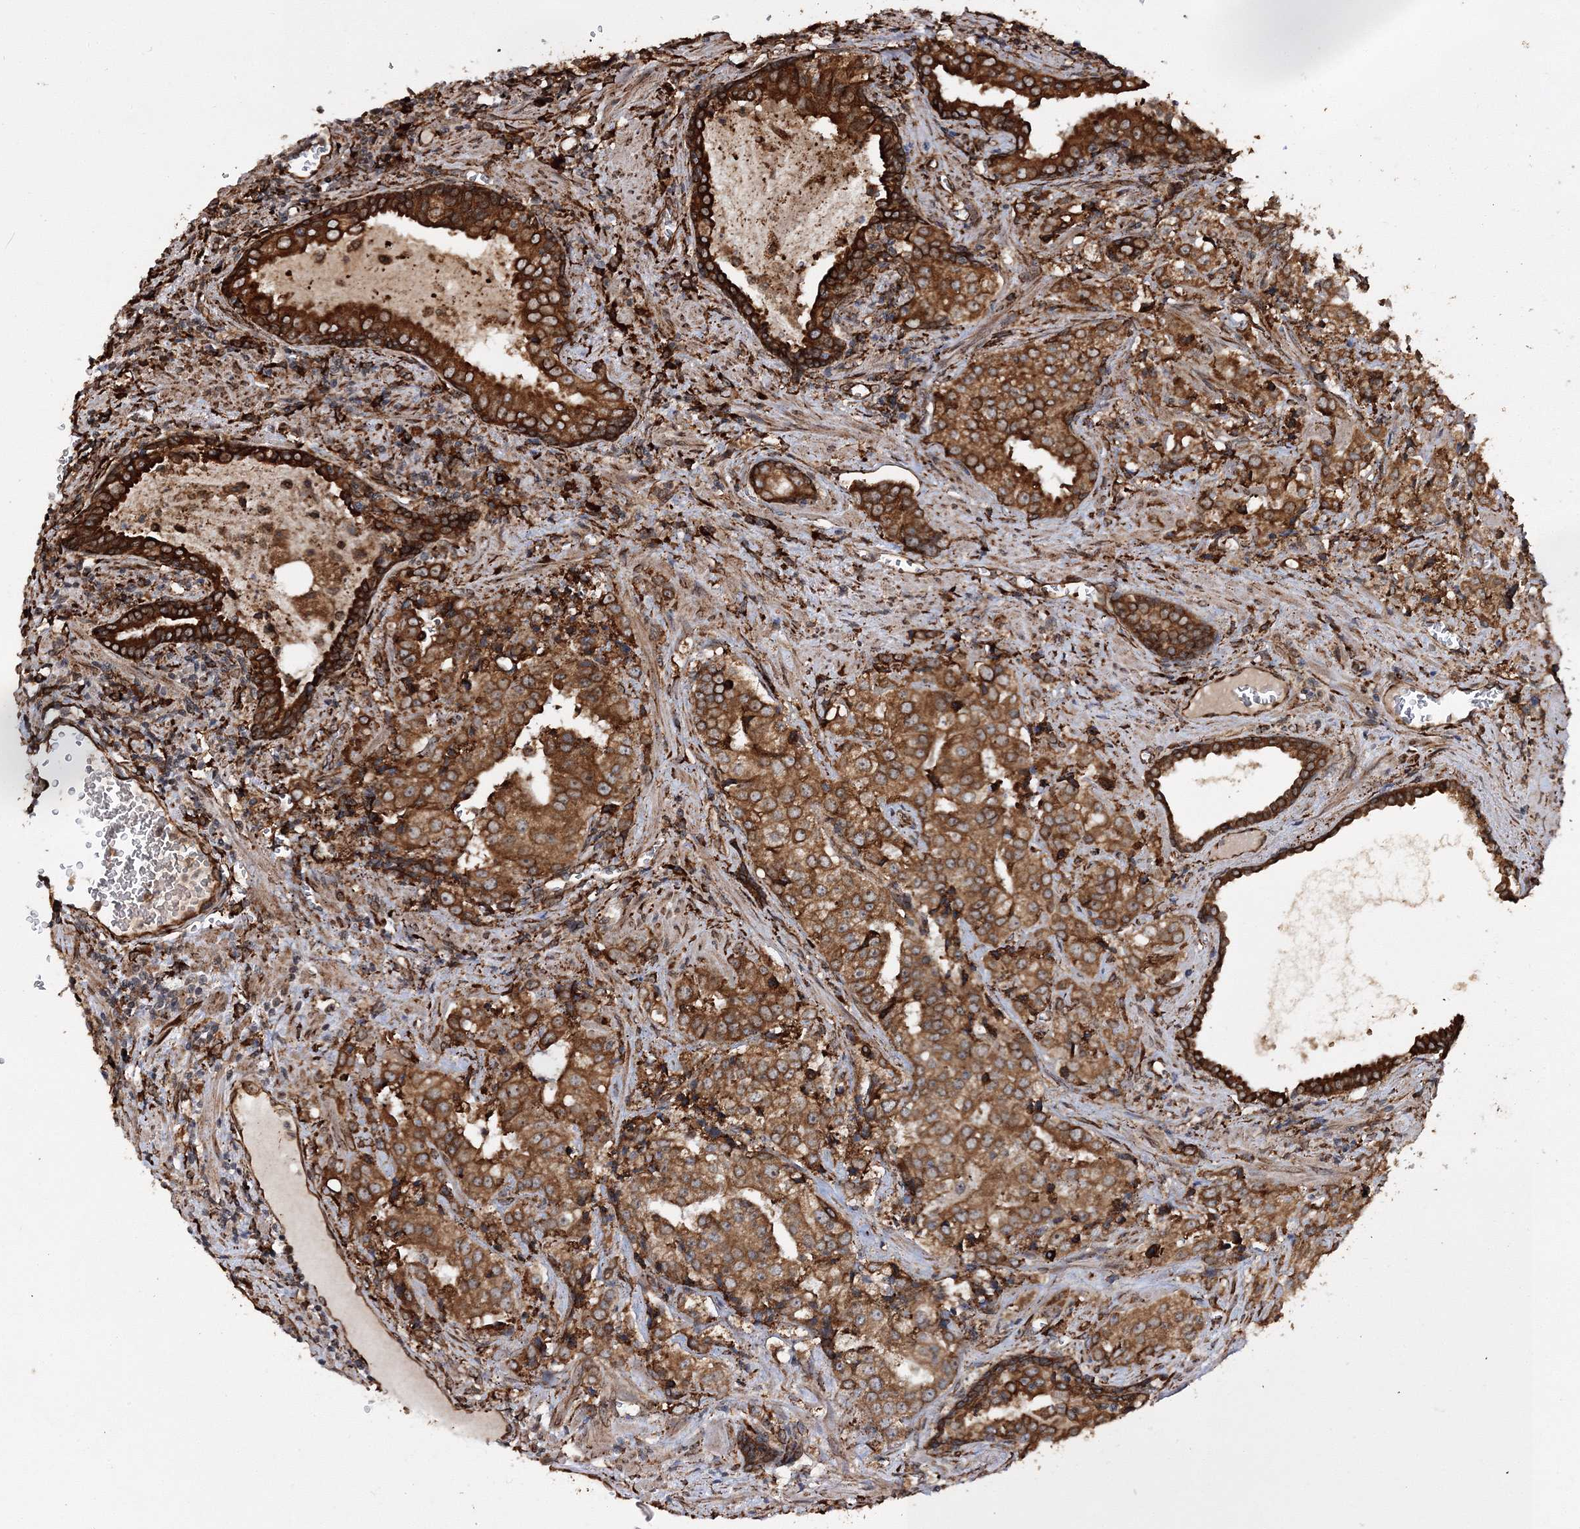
{"staining": {"intensity": "moderate", "quantity": ">75%", "location": "cytoplasmic/membranous"}, "tissue": "prostate cancer", "cell_type": "Tumor cells", "image_type": "cancer", "snomed": [{"axis": "morphology", "description": "Adenocarcinoma, High grade"}, {"axis": "topography", "description": "Prostate"}], "caption": "Immunohistochemical staining of human prostate high-grade adenocarcinoma exhibits medium levels of moderate cytoplasmic/membranous protein positivity in about >75% of tumor cells. The protein of interest is shown in brown color, while the nuclei are stained blue.", "gene": "SCRN3", "patient": {"sex": "male", "age": 68}}